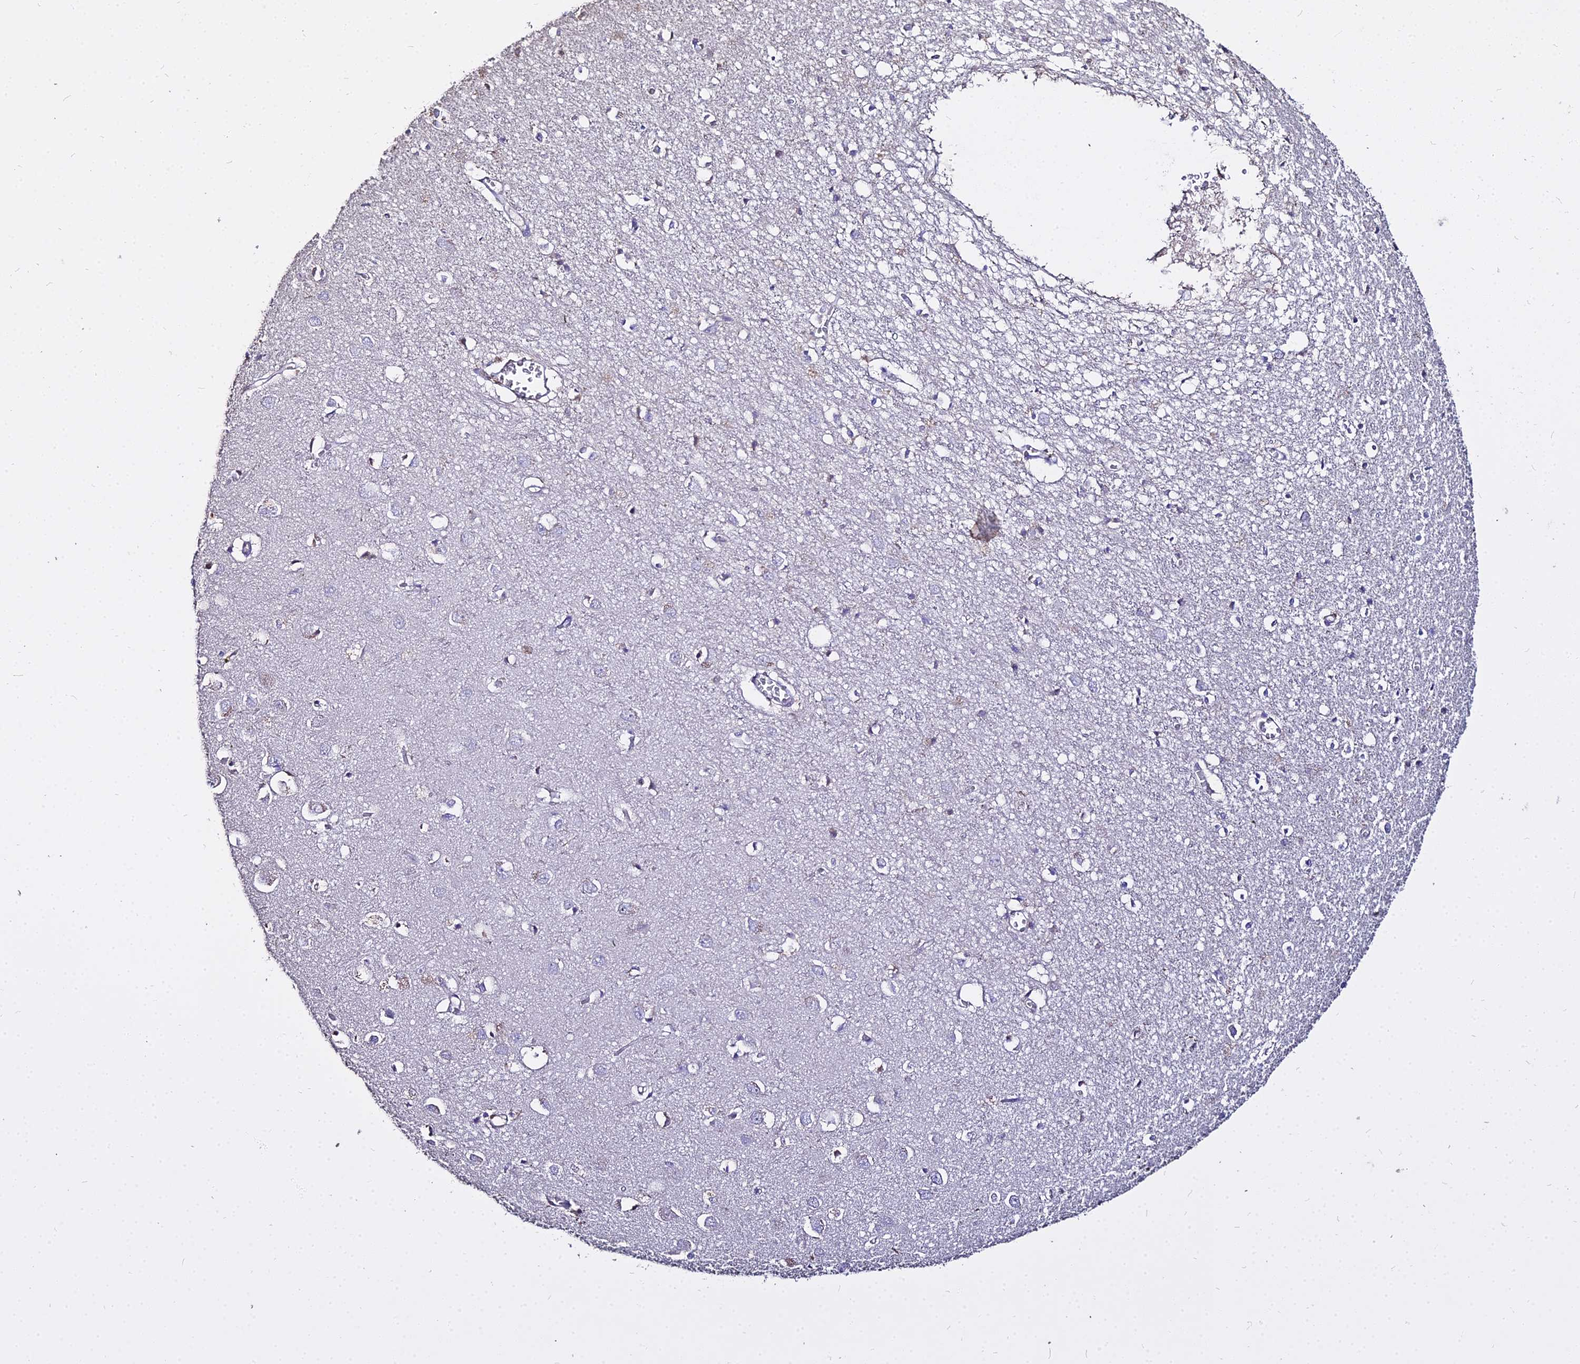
{"staining": {"intensity": "negative", "quantity": "none", "location": "none"}, "tissue": "cerebral cortex", "cell_type": "Endothelial cells", "image_type": "normal", "snomed": [{"axis": "morphology", "description": "Normal tissue, NOS"}, {"axis": "topography", "description": "Cerebral cortex"}], "caption": "Immunohistochemical staining of unremarkable human cerebral cortex displays no significant expression in endothelial cells.", "gene": "GLYAT", "patient": {"sex": "female", "age": 64}}